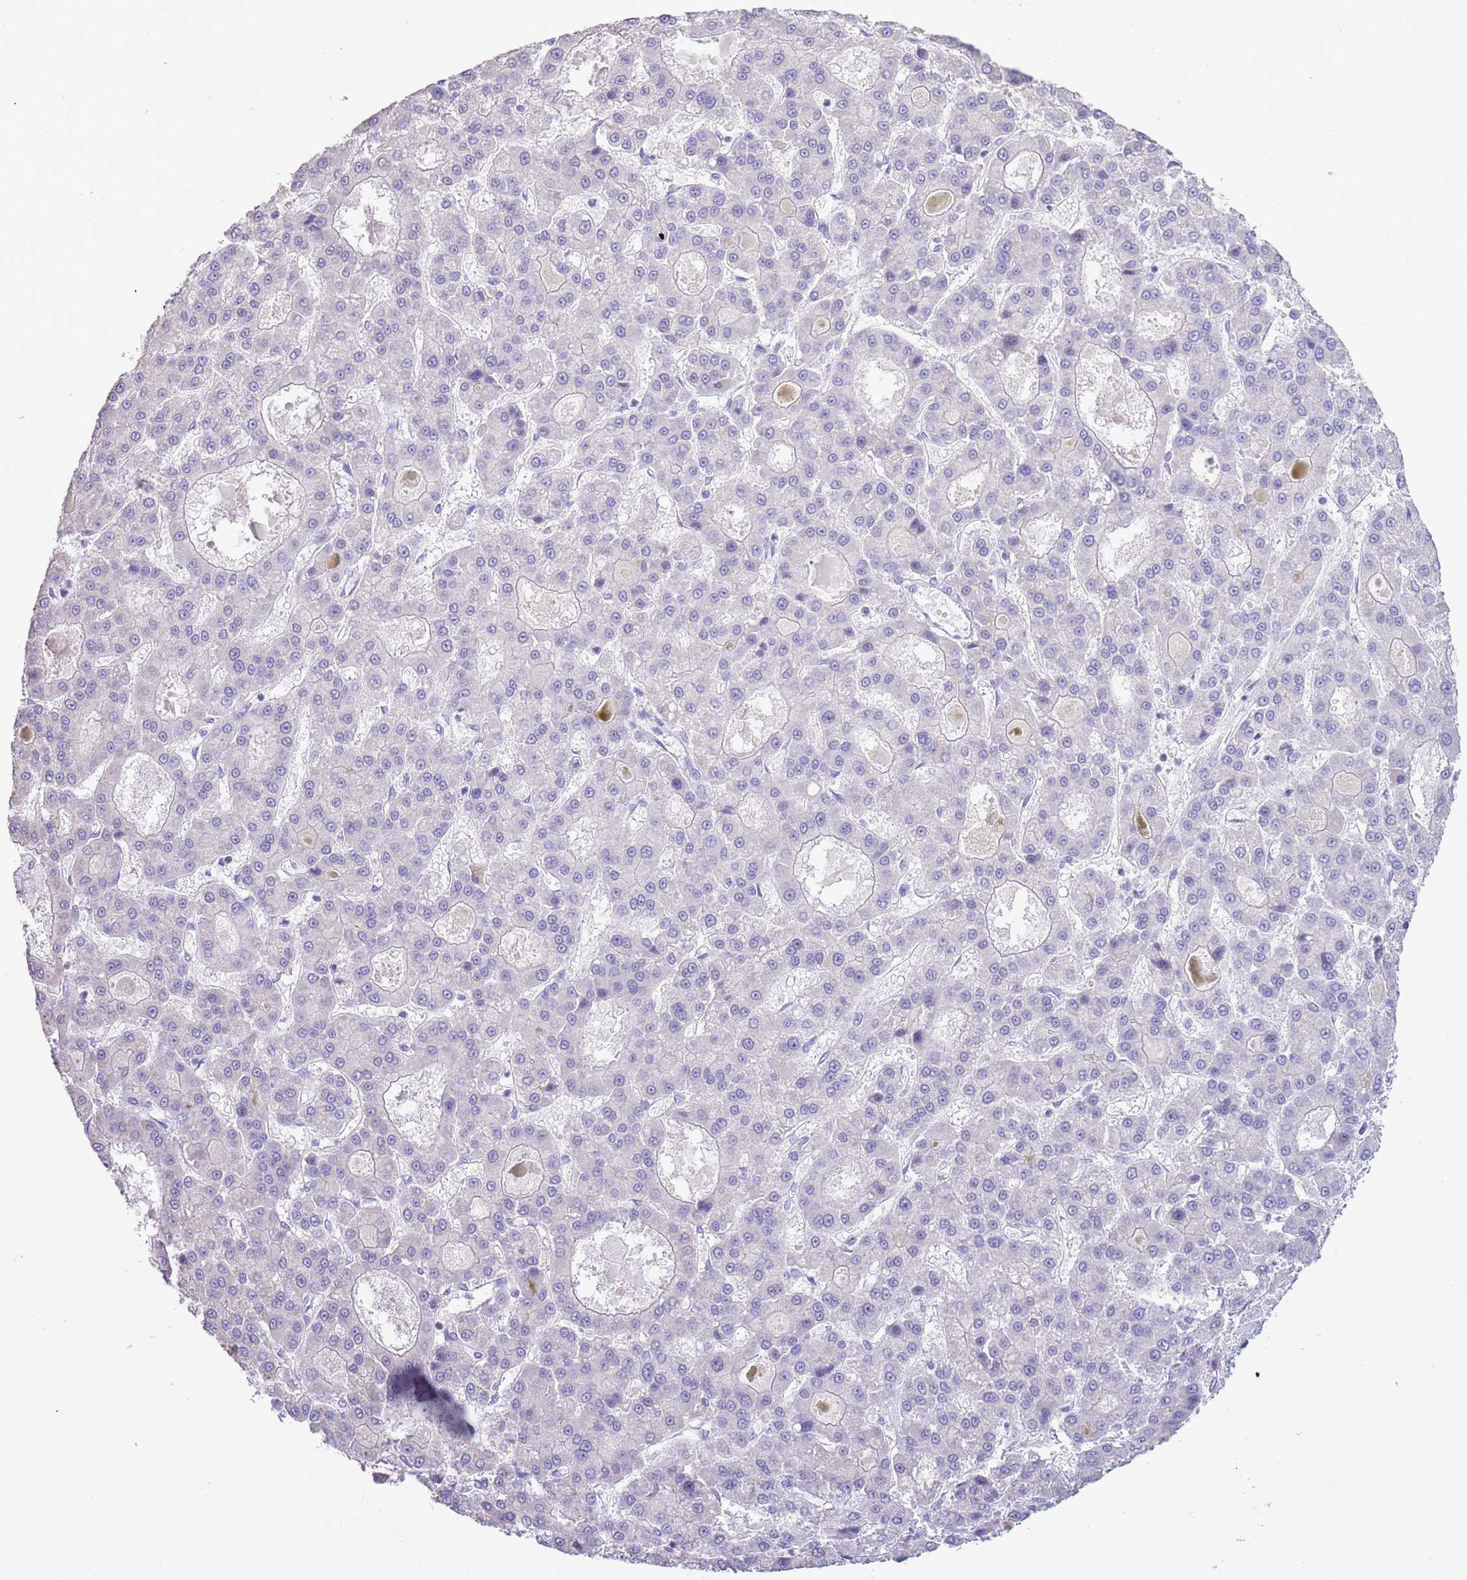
{"staining": {"intensity": "negative", "quantity": "none", "location": "none"}, "tissue": "liver cancer", "cell_type": "Tumor cells", "image_type": "cancer", "snomed": [{"axis": "morphology", "description": "Carcinoma, Hepatocellular, NOS"}, {"axis": "topography", "description": "Liver"}], "caption": "A photomicrograph of human liver cancer (hepatocellular carcinoma) is negative for staining in tumor cells.", "gene": "BCL11B", "patient": {"sex": "male", "age": 70}}